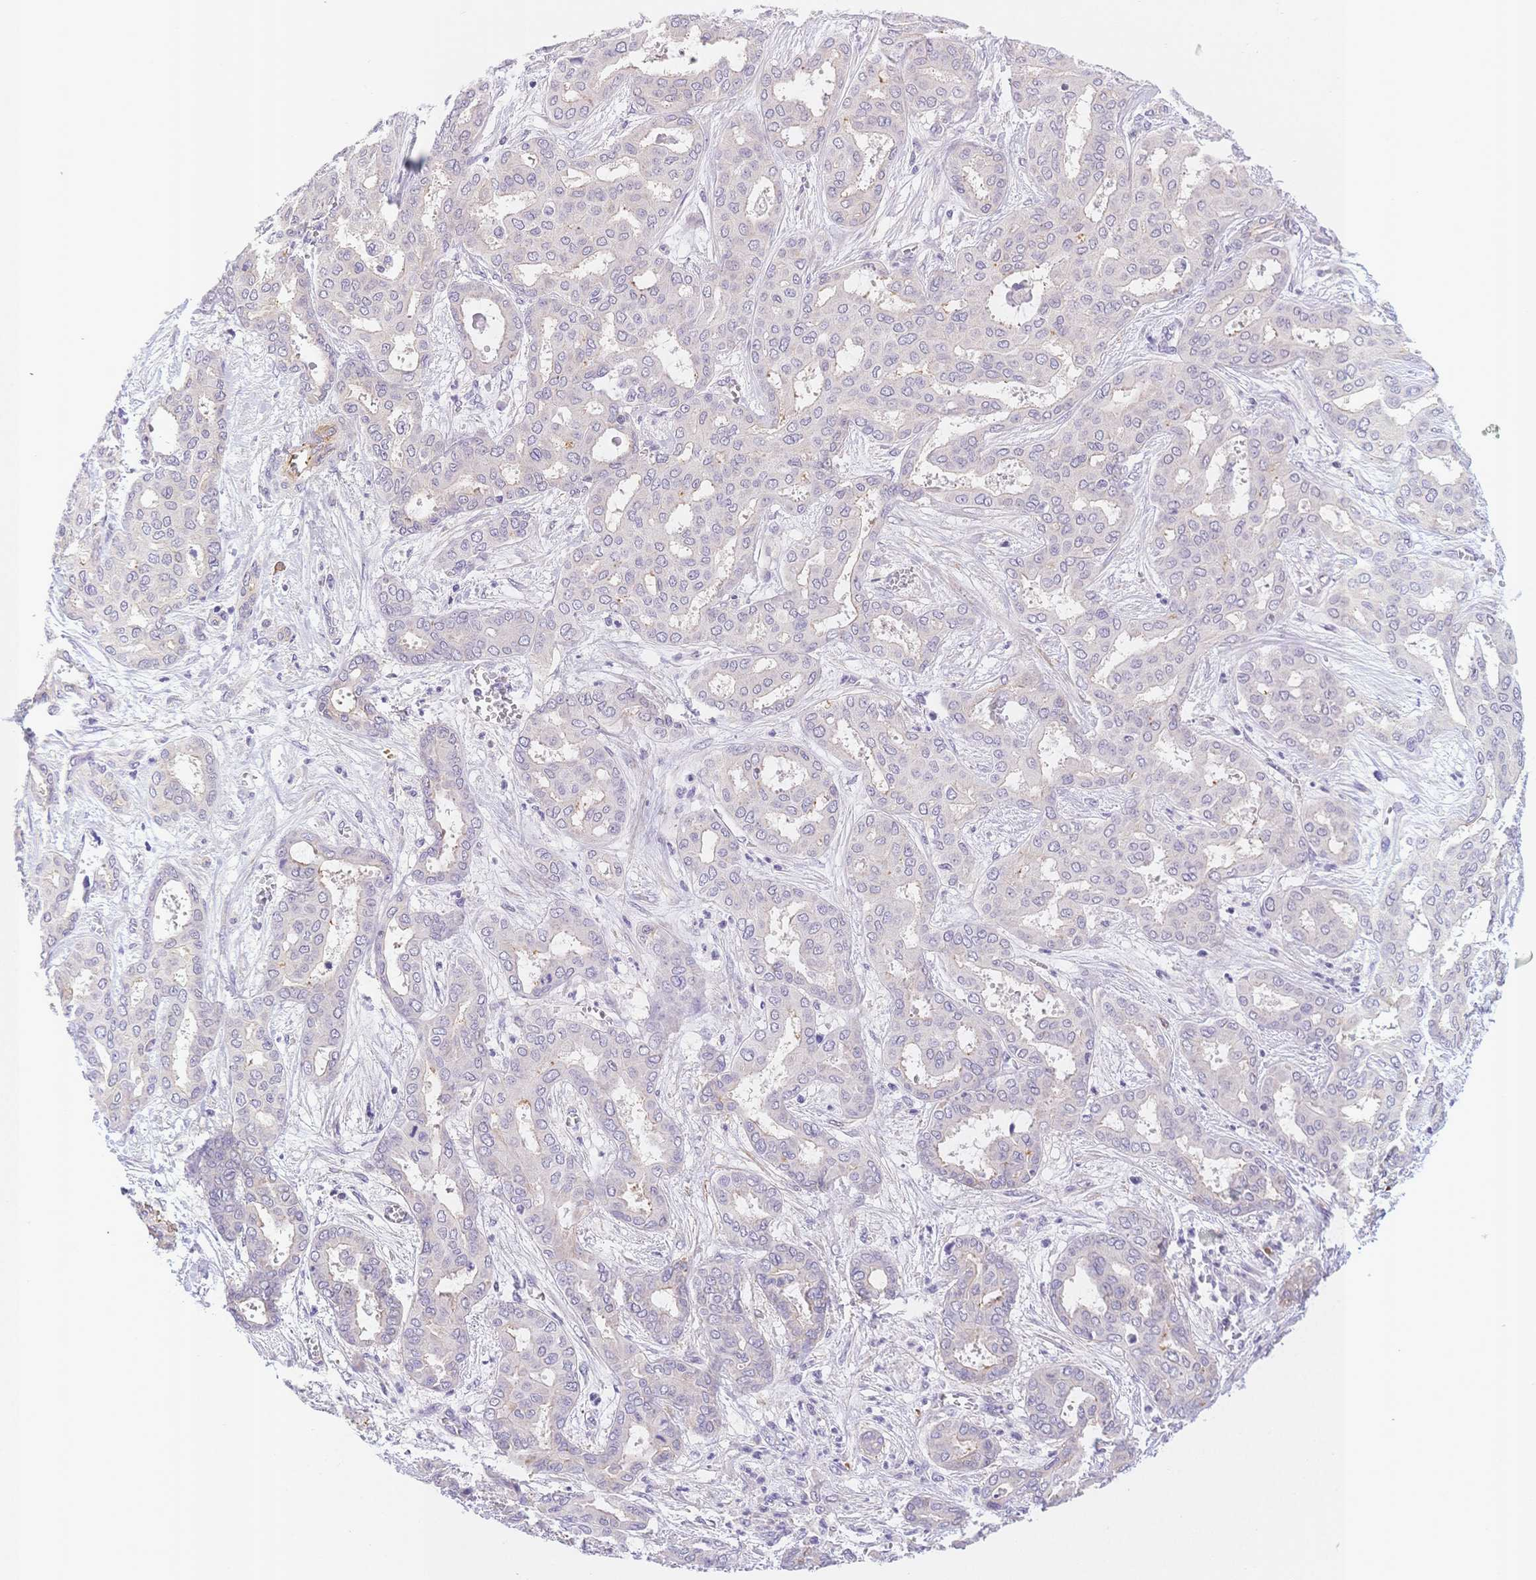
{"staining": {"intensity": "negative", "quantity": "none", "location": "none"}, "tissue": "liver cancer", "cell_type": "Tumor cells", "image_type": "cancer", "snomed": [{"axis": "morphology", "description": "Cholangiocarcinoma"}, {"axis": "topography", "description": "Liver"}], "caption": "This is an immunohistochemistry (IHC) image of liver cholangiocarcinoma. There is no staining in tumor cells.", "gene": "CSN1S1", "patient": {"sex": "female", "age": 64}}